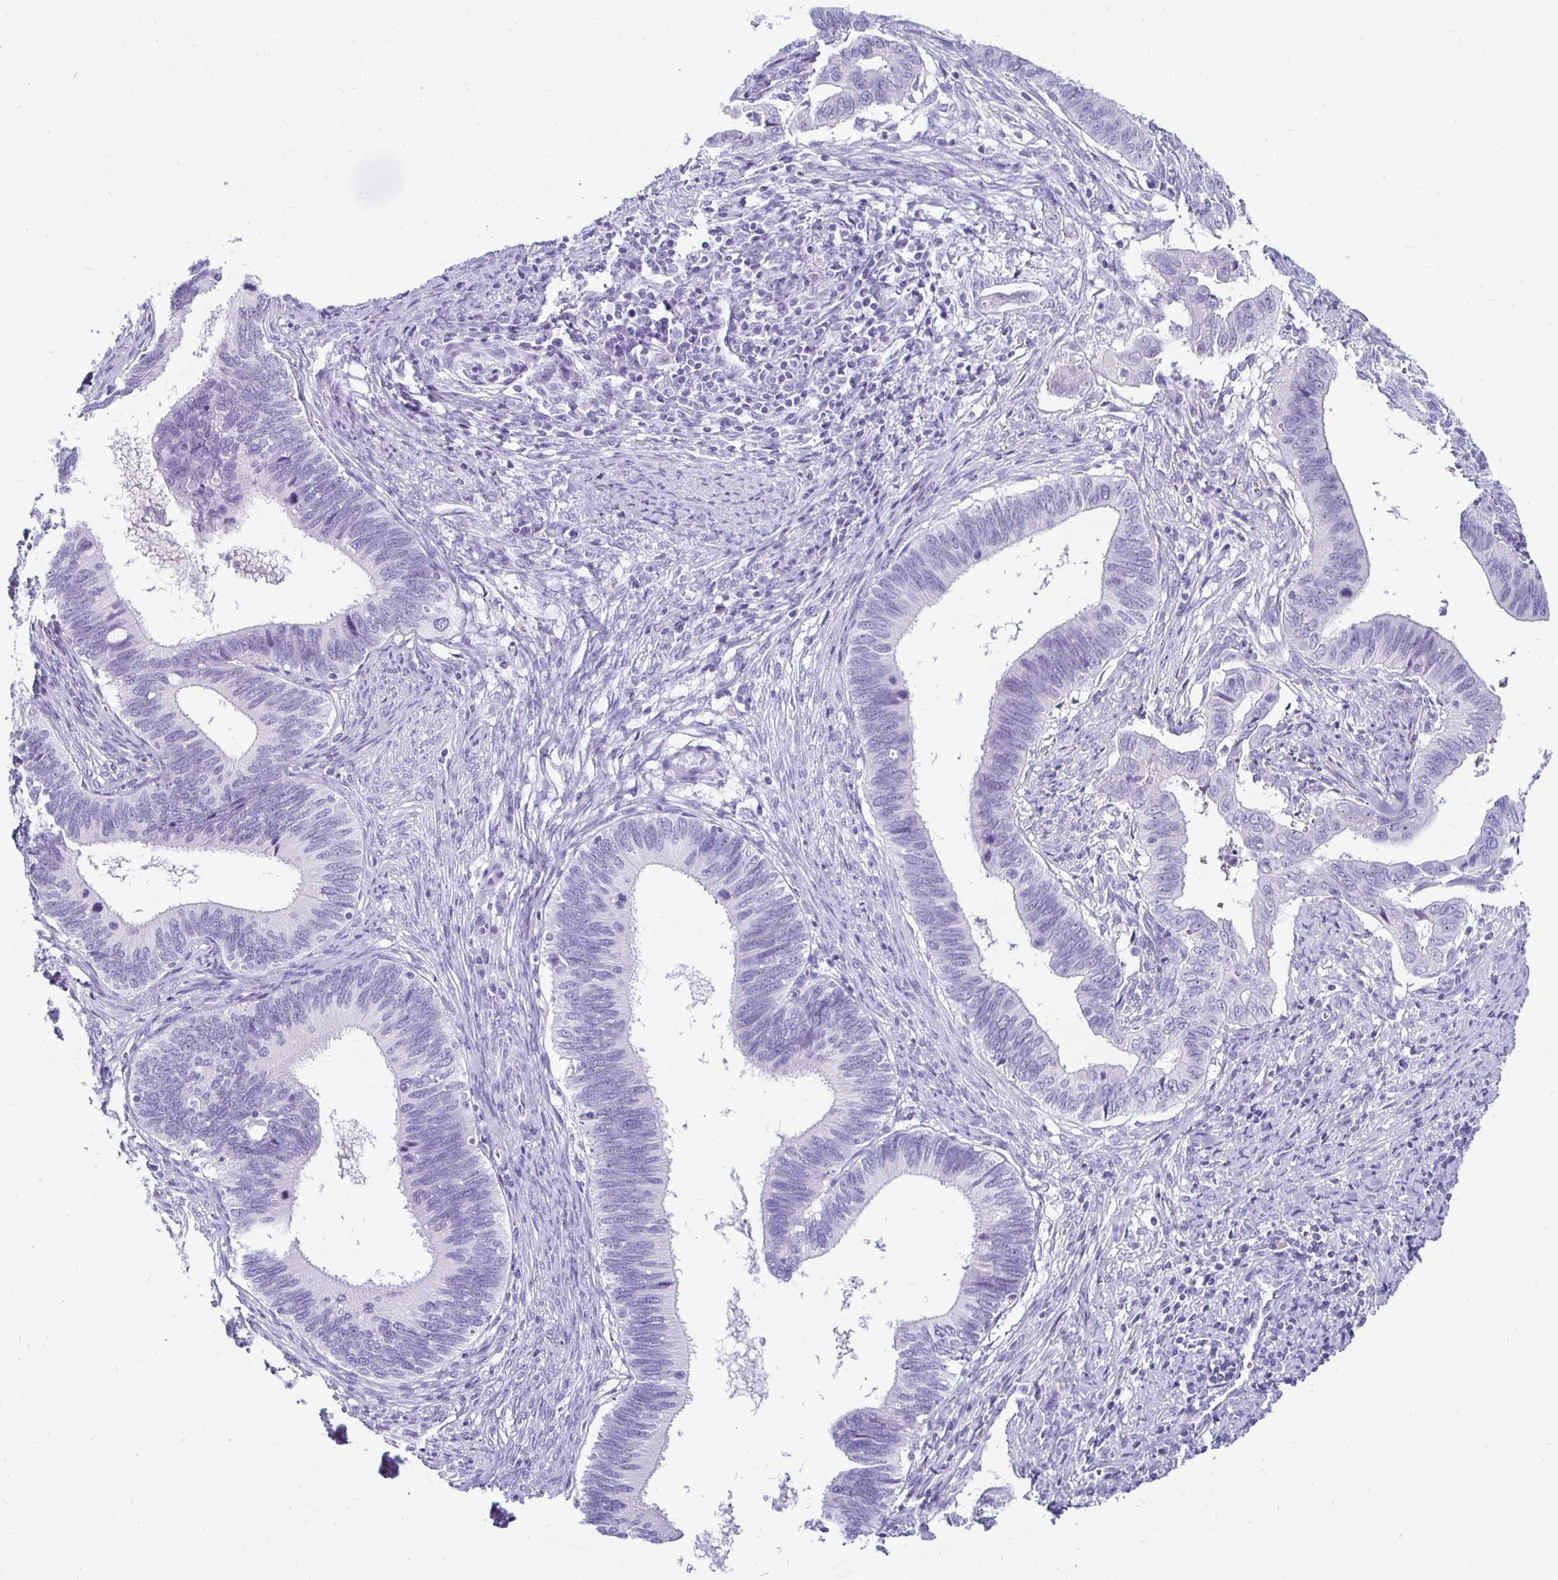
{"staining": {"intensity": "negative", "quantity": "none", "location": "none"}, "tissue": "cervical cancer", "cell_type": "Tumor cells", "image_type": "cancer", "snomed": [{"axis": "morphology", "description": "Adenocarcinoma, NOS"}, {"axis": "topography", "description": "Cervix"}], "caption": "The histopathology image displays no significant staining in tumor cells of cervical cancer (adenocarcinoma). The staining was performed using DAB to visualize the protein expression in brown, while the nuclei were stained in blue with hematoxylin (Magnification: 20x).", "gene": "CST6", "patient": {"sex": "female", "age": 42}}